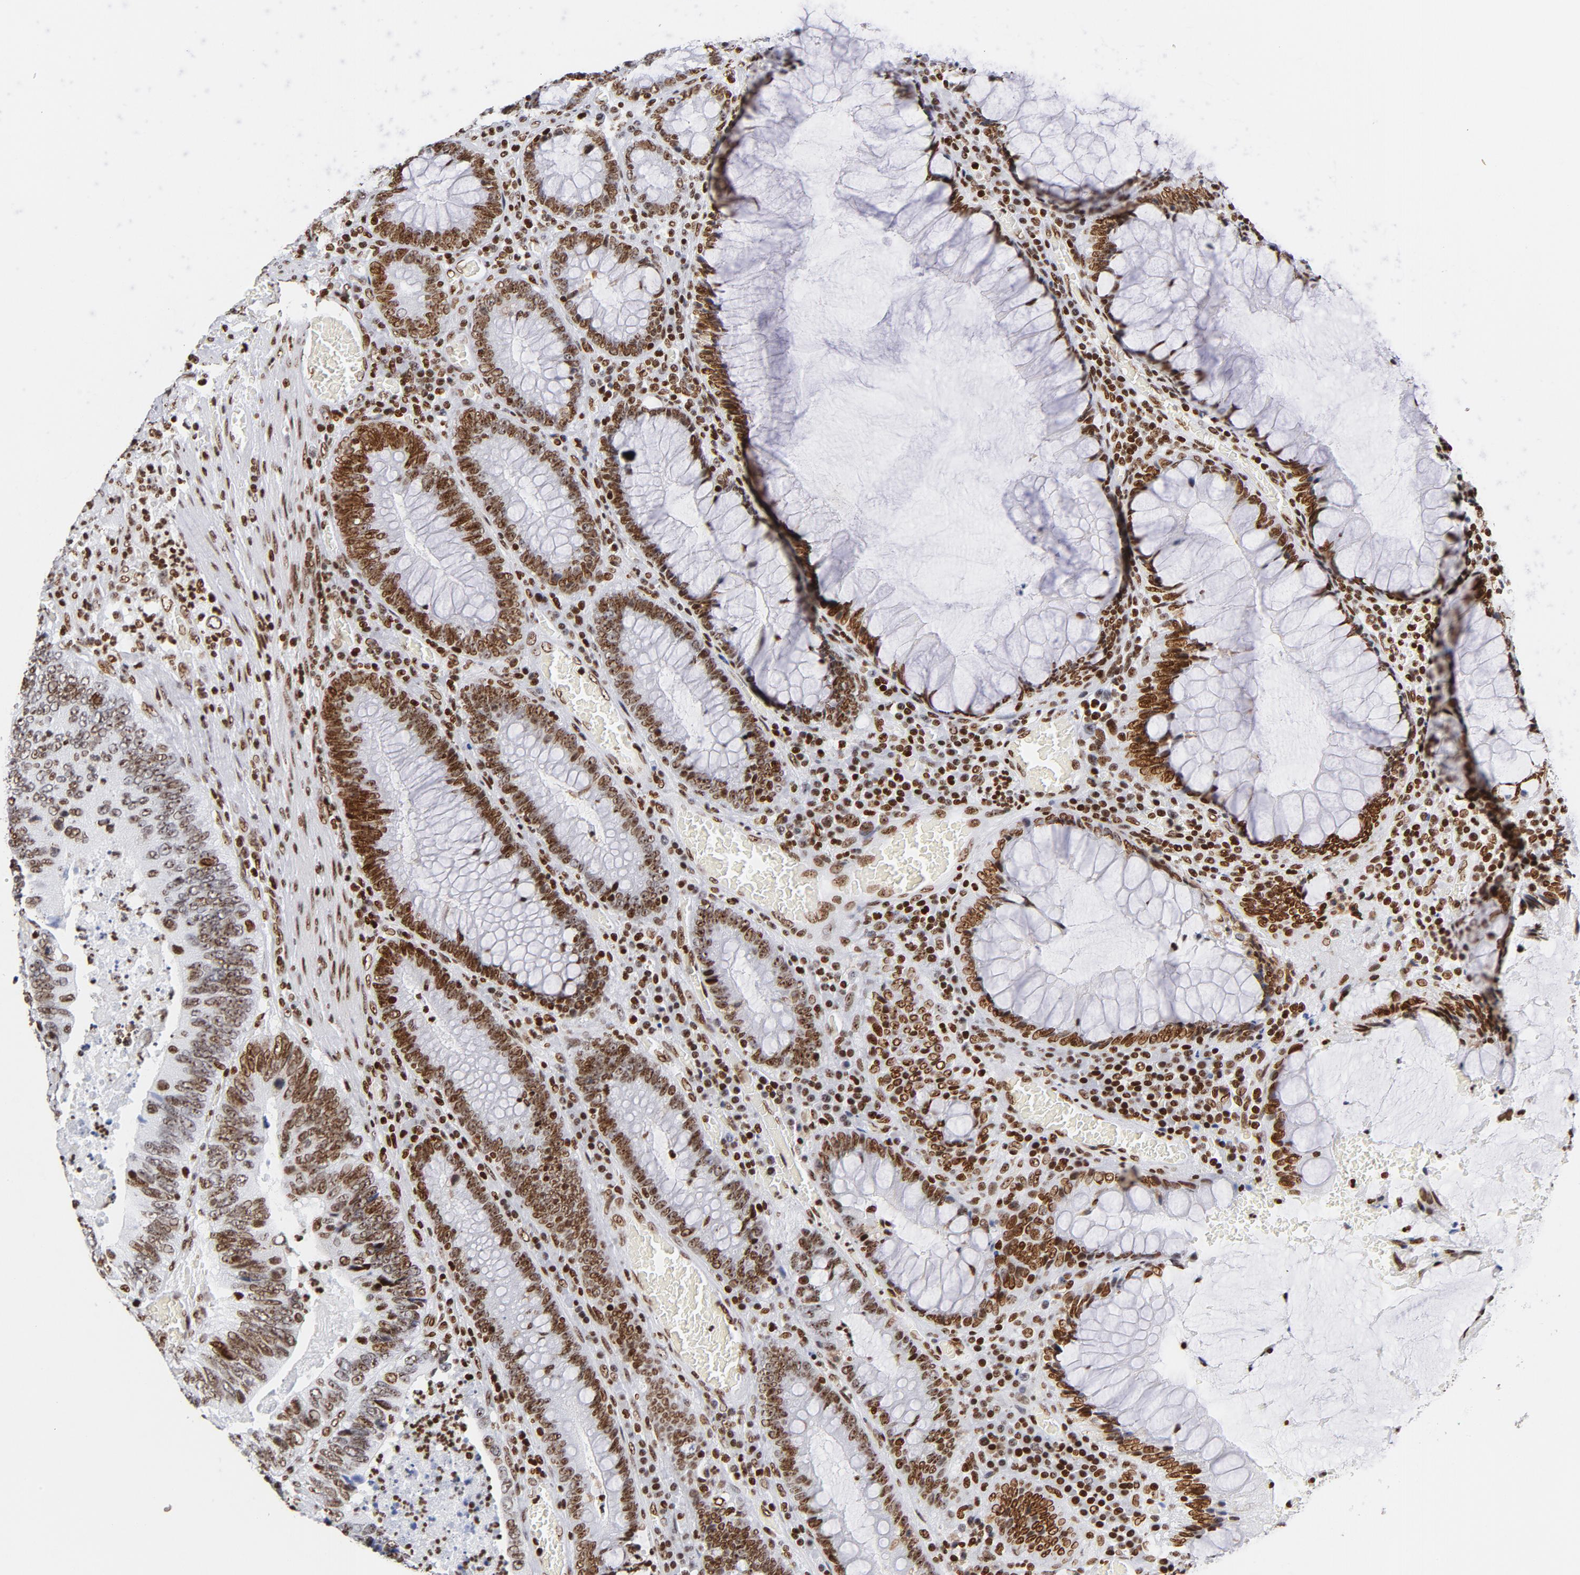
{"staining": {"intensity": "moderate", "quantity": ">75%", "location": "nuclear"}, "tissue": "colorectal cancer", "cell_type": "Tumor cells", "image_type": "cancer", "snomed": [{"axis": "morphology", "description": "Adenocarcinoma, NOS"}, {"axis": "topography", "description": "Colon"}], "caption": "Protein staining of adenocarcinoma (colorectal) tissue displays moderate nuclear expression in about >75% of tumor cells. Ihc stains the protein in brown and the nuclei are stained blue.", "gene": "TOP2B", "patient": {"sex": "male", "age": 72}}